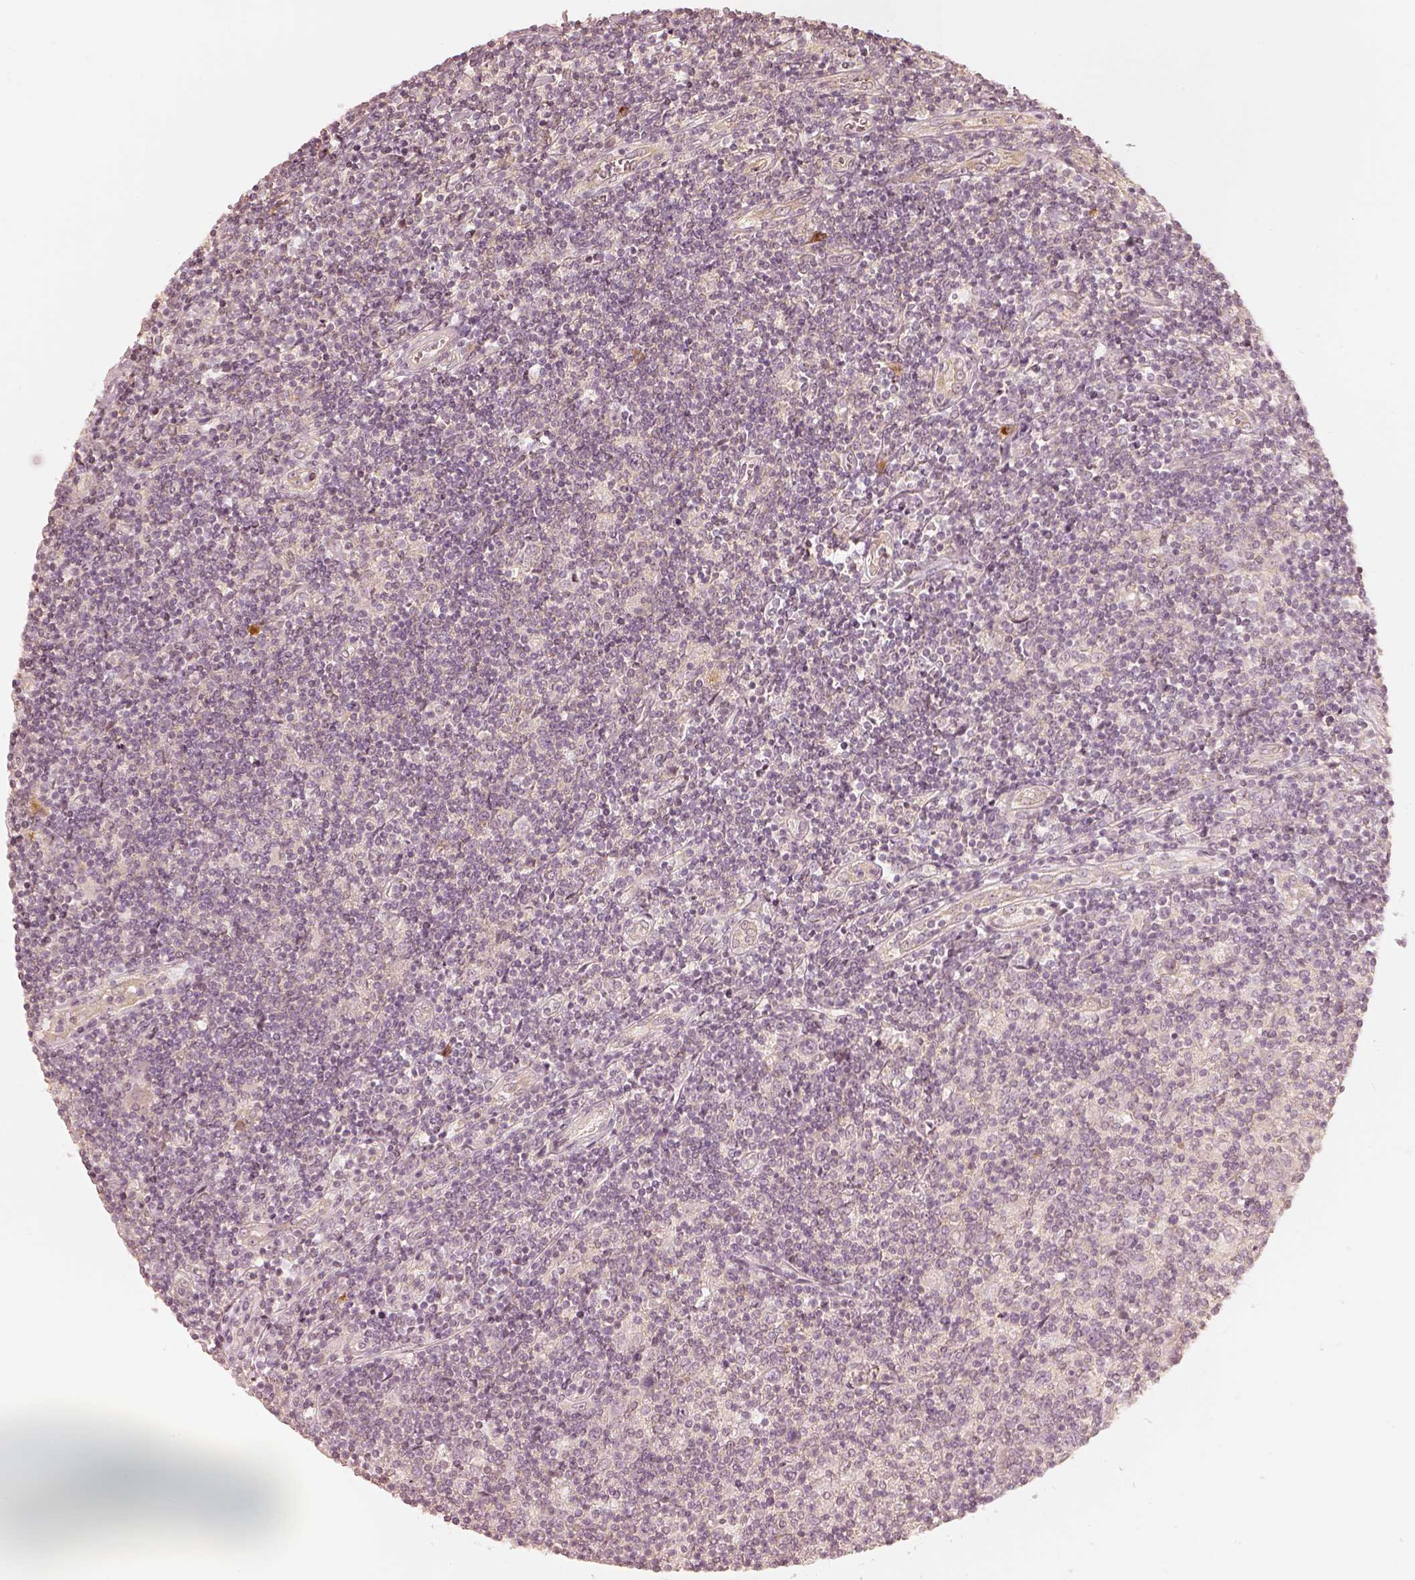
{"staining": {"intensity": "negative", "quantity": "none", "location": "none"}, "tissue": "lymphoma", "cell_type": "Tumor cells", "image_type": "cancer", "snomed": [{"axis": "morphology", "description": "Hodgkin's disease, NOS"}, {"axis": "topography", "description": "Lymph node"}], "caption": "DAB (3,3'-diaminobenzidine) immunohistochemical staining of human lymphoma reveals no significant positivity in tumor cells. (Stains: DAB (3,3'-diaminobenzidine) immunohistochemistry (IHC) with hematoxylin counter stain, Microscopy: brightfield microscopy at high magnification).", "gene": "GORASP2", "patient": {"sex": "male", "age": 40}}